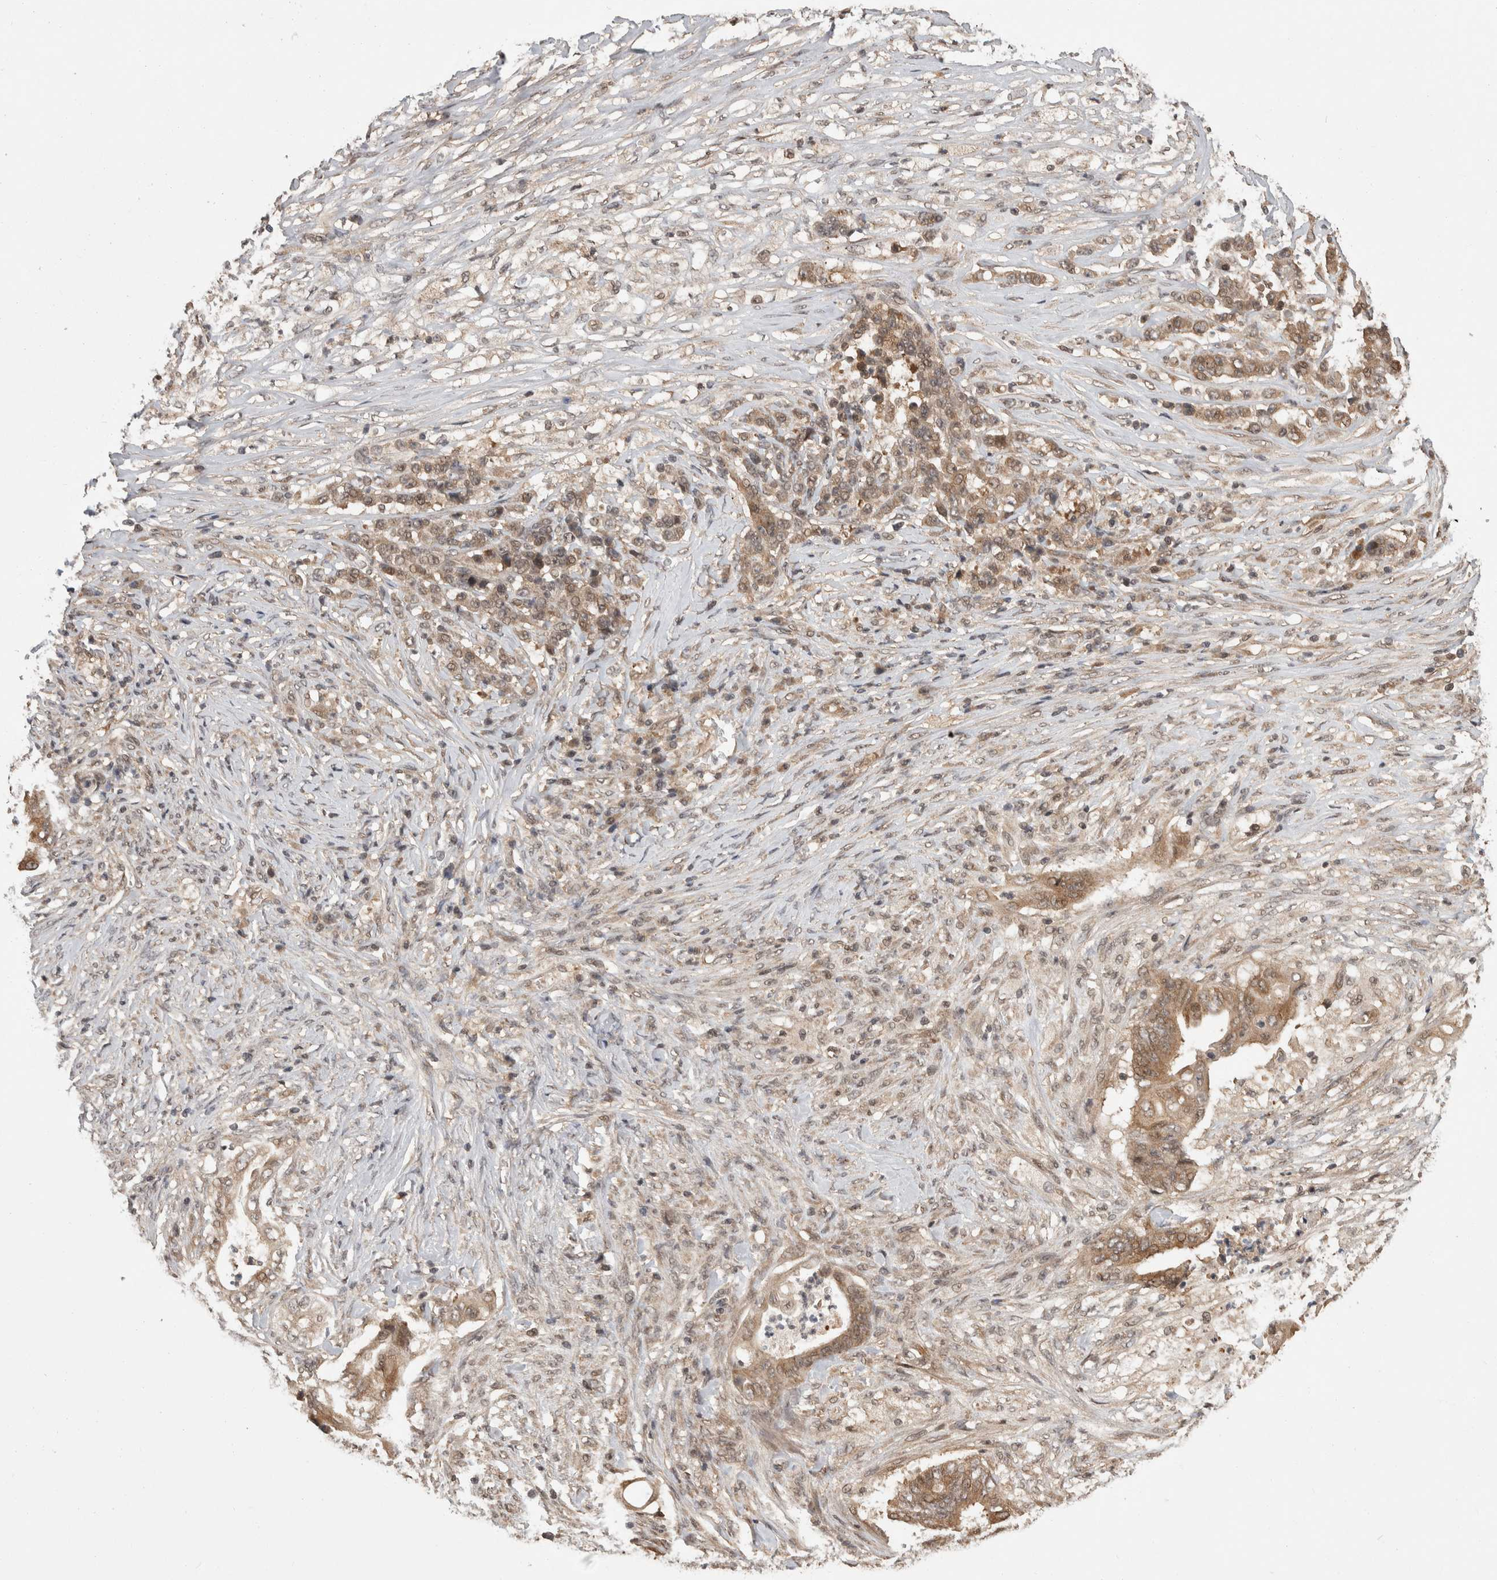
{"staining": {"intensity": "moderate", "quantity": ">75%", "location": "cytoplasmic/membranous"}, "tissue": "stomach cancer", "cell_type": "Tumor cells", "image_type": "cancer", "snomed": [{"axis": "morphology", "description": "Adenocarcinoma, NOS"}, {"axis": "topography", "description": "Stomach"}], "caption": "A micrograph of stomach adenocarcinoma stained for a protein shows moderate cytoplasmic/membranous brown staining in tumor cells.", "gene": "ZNF592", "patient": {"sex": "female", "age": 73}}